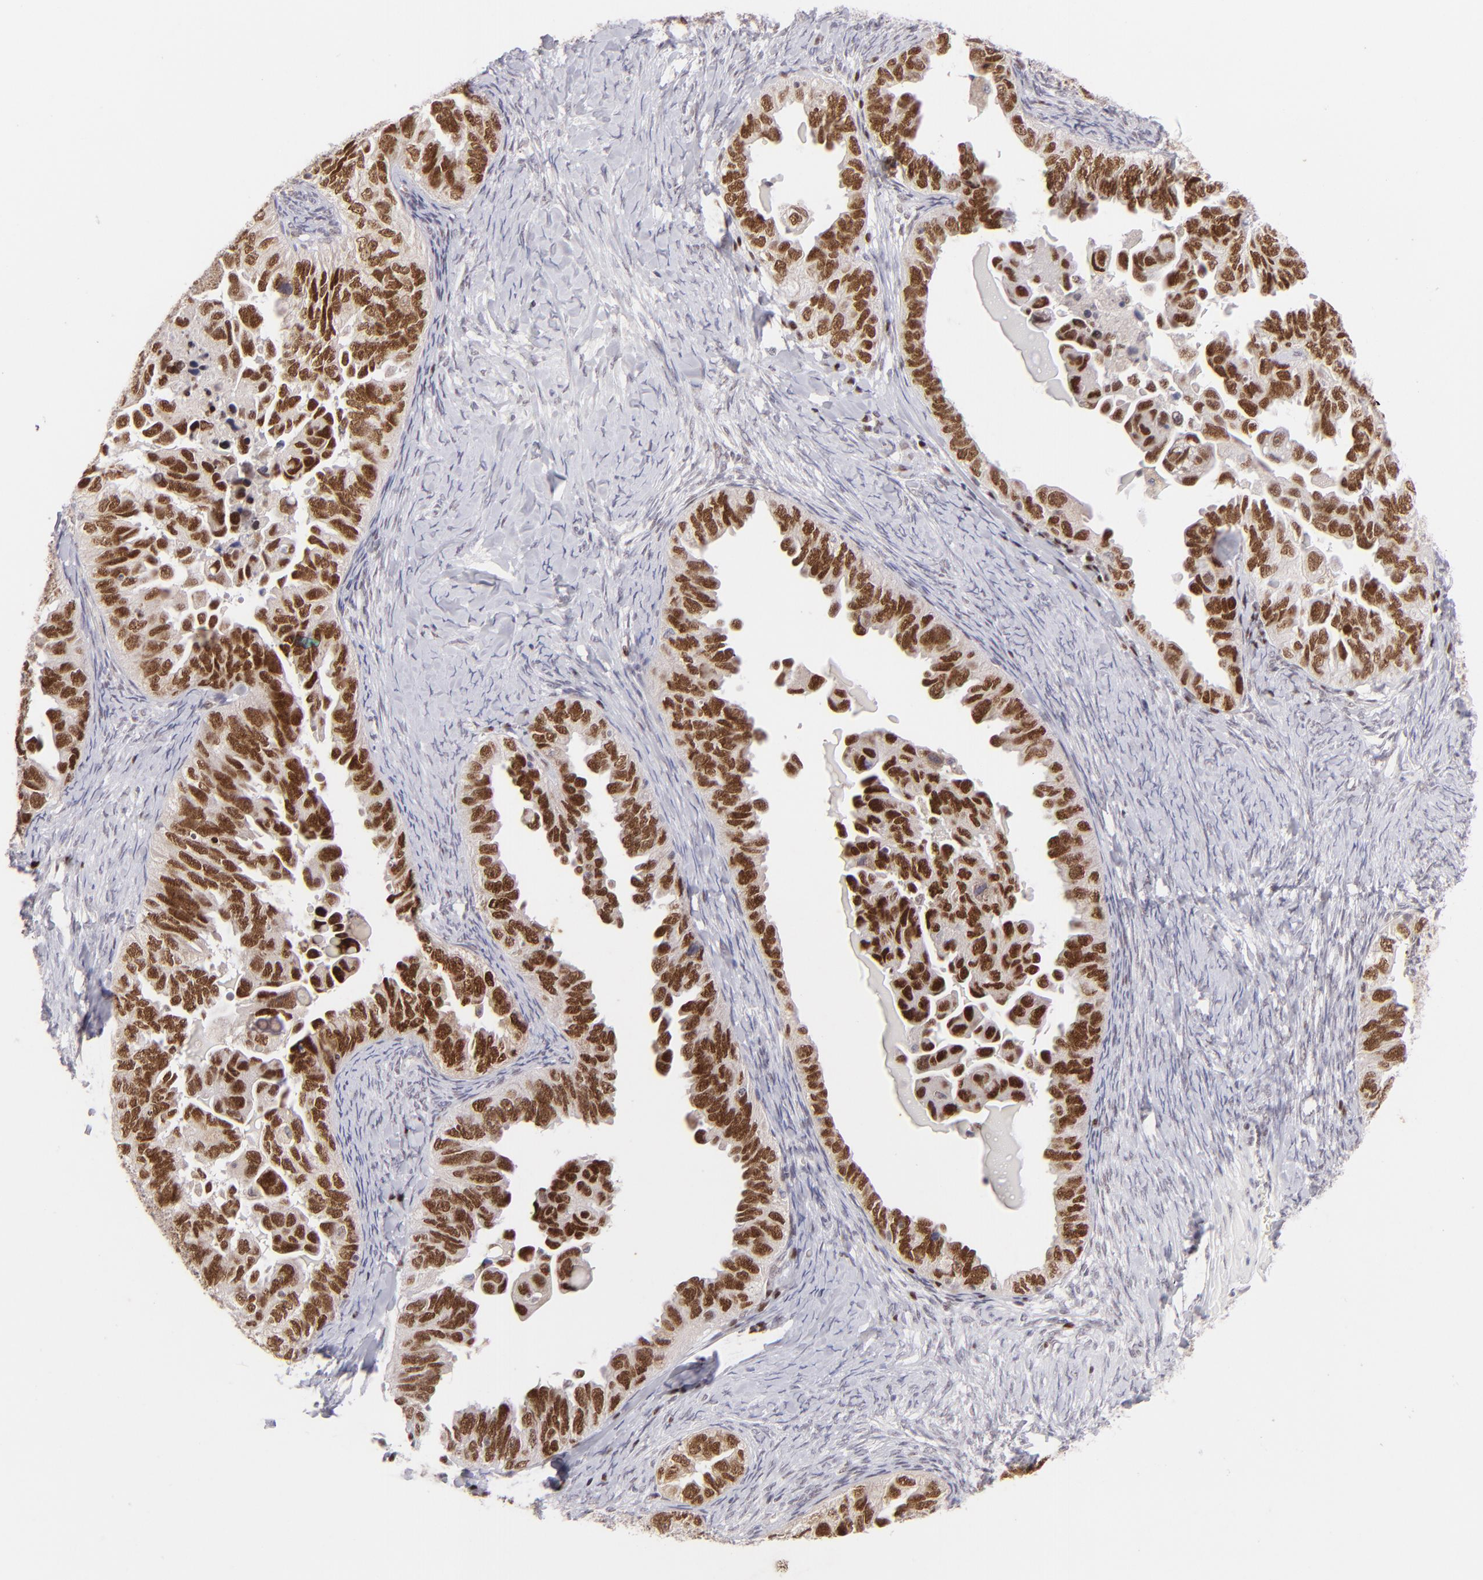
{"staining": {"intensity": "strong", "quantity": ">75%", "location": "nuclear"}, "tissue": "ovarian cancer", "cell_type": "Tumor cells", "image_type": "cancer", "snomed": [{"axis": "morphology", "description": "Cystadenocarcinoma, serous, NOS"}, {"axis": "topography", "description": "Ovary"}], "caption": "High-power microscopy captured an immunohistochemistry (IHC) image of ovarian cancer, revealing strong nuclear expression in approximately >75% of tumor cells.", "gene": "POU2F1", "patient": {"sex": "female", "age": 82}}